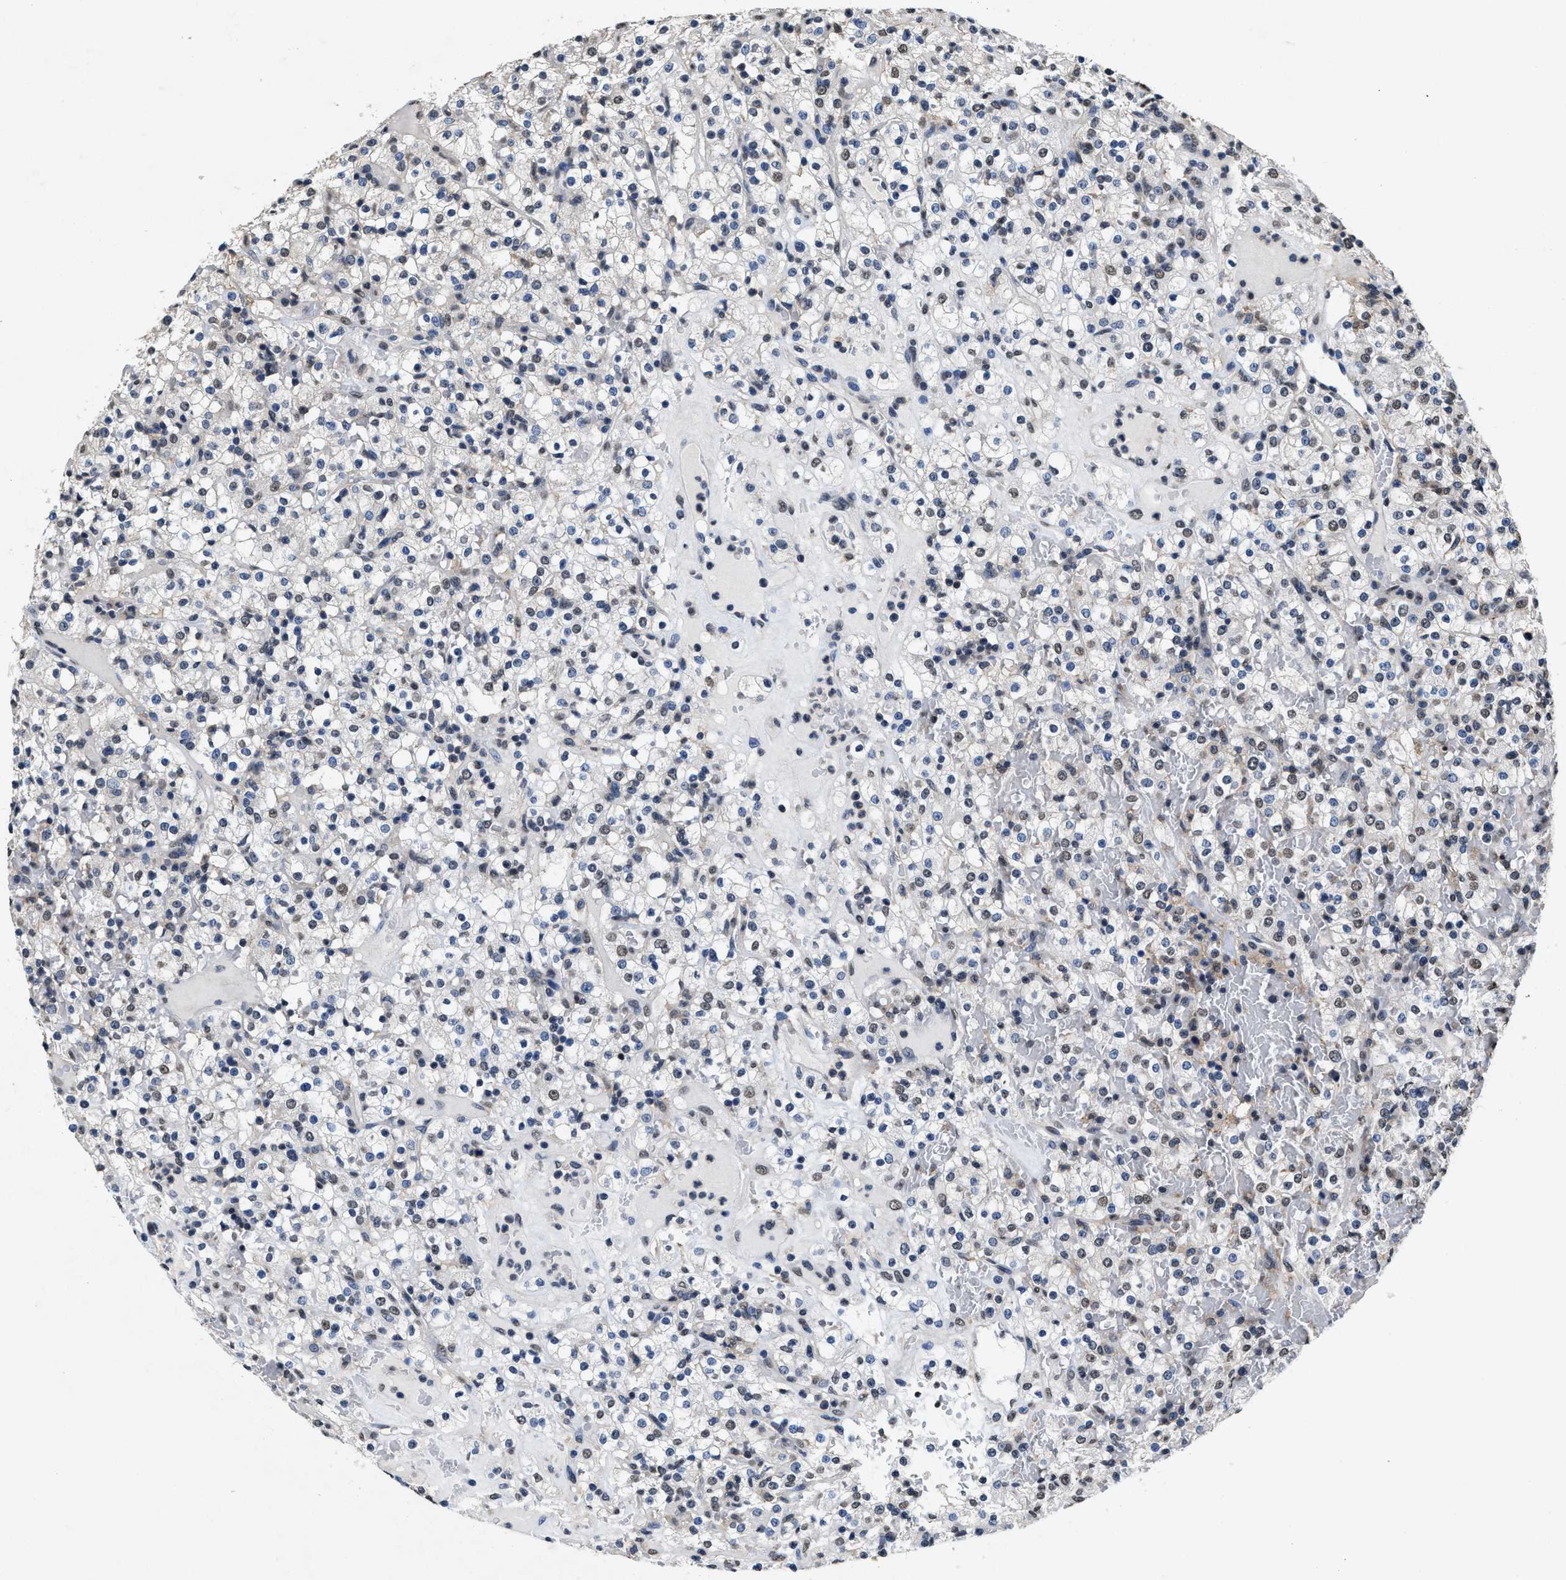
{"staining": {"intensity": "weak", "quantity": "<25%", "location": "nuclear"}, "tissue": "renal cancer", "cell_type": "Tumor cells", "image_type": "cancer", "snomed": [{"axis": "morphology", "description": "Normal tissue, NOS"}, {"axis": "morphology", "description": "Adenocarcinoma, NOS"}, {"axis": "topography", "description": "Kidney"}], "caption": "Immunohistochemical staining of renal cancer reveals no significant positivity in tumor cells.", "gene": "SUPT16H", "patient": {"sex": "female", "age": 72}}